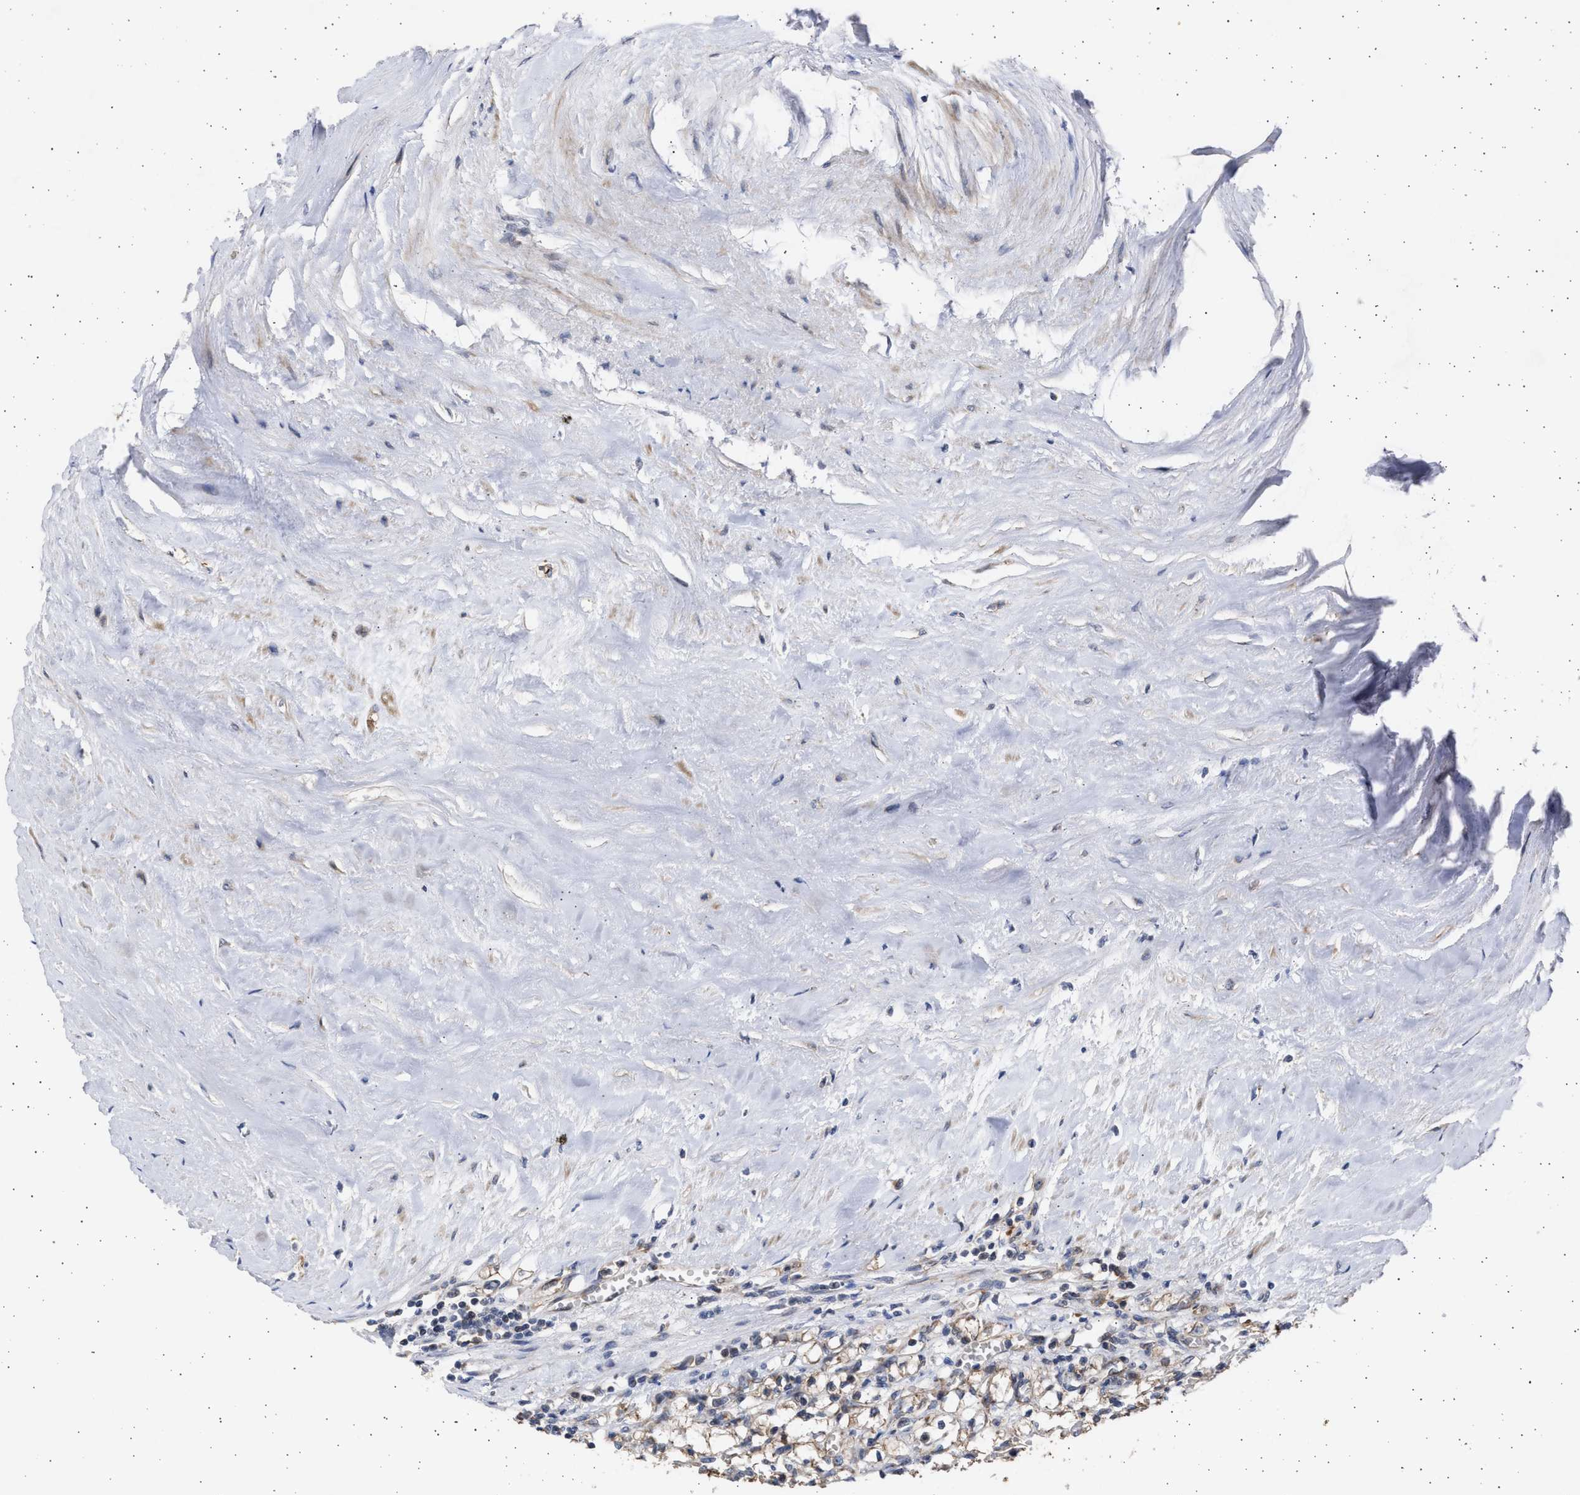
{"staining": {"intensity": "moderate", "quantity": ">75%", "location": "cytoplasmic/membranous"}, "tissue": "renal cancer", "cell_type": "Tumor cells", "image_type": "cancer", "snomed": [{"axis": "morphology", "description": "Adenocarcinoma, NOS"}, {"axis": "topography", "description": "Kidney"}], "caption": "Immunohistochemistry of human renal adenocarcinoma exhibits medium levels of moderate cytoplasmic/membranous positivity in approximately >75% of tumor cells.", "gene": "TTC19", "patient": {"sex": "male", "age": 56}}